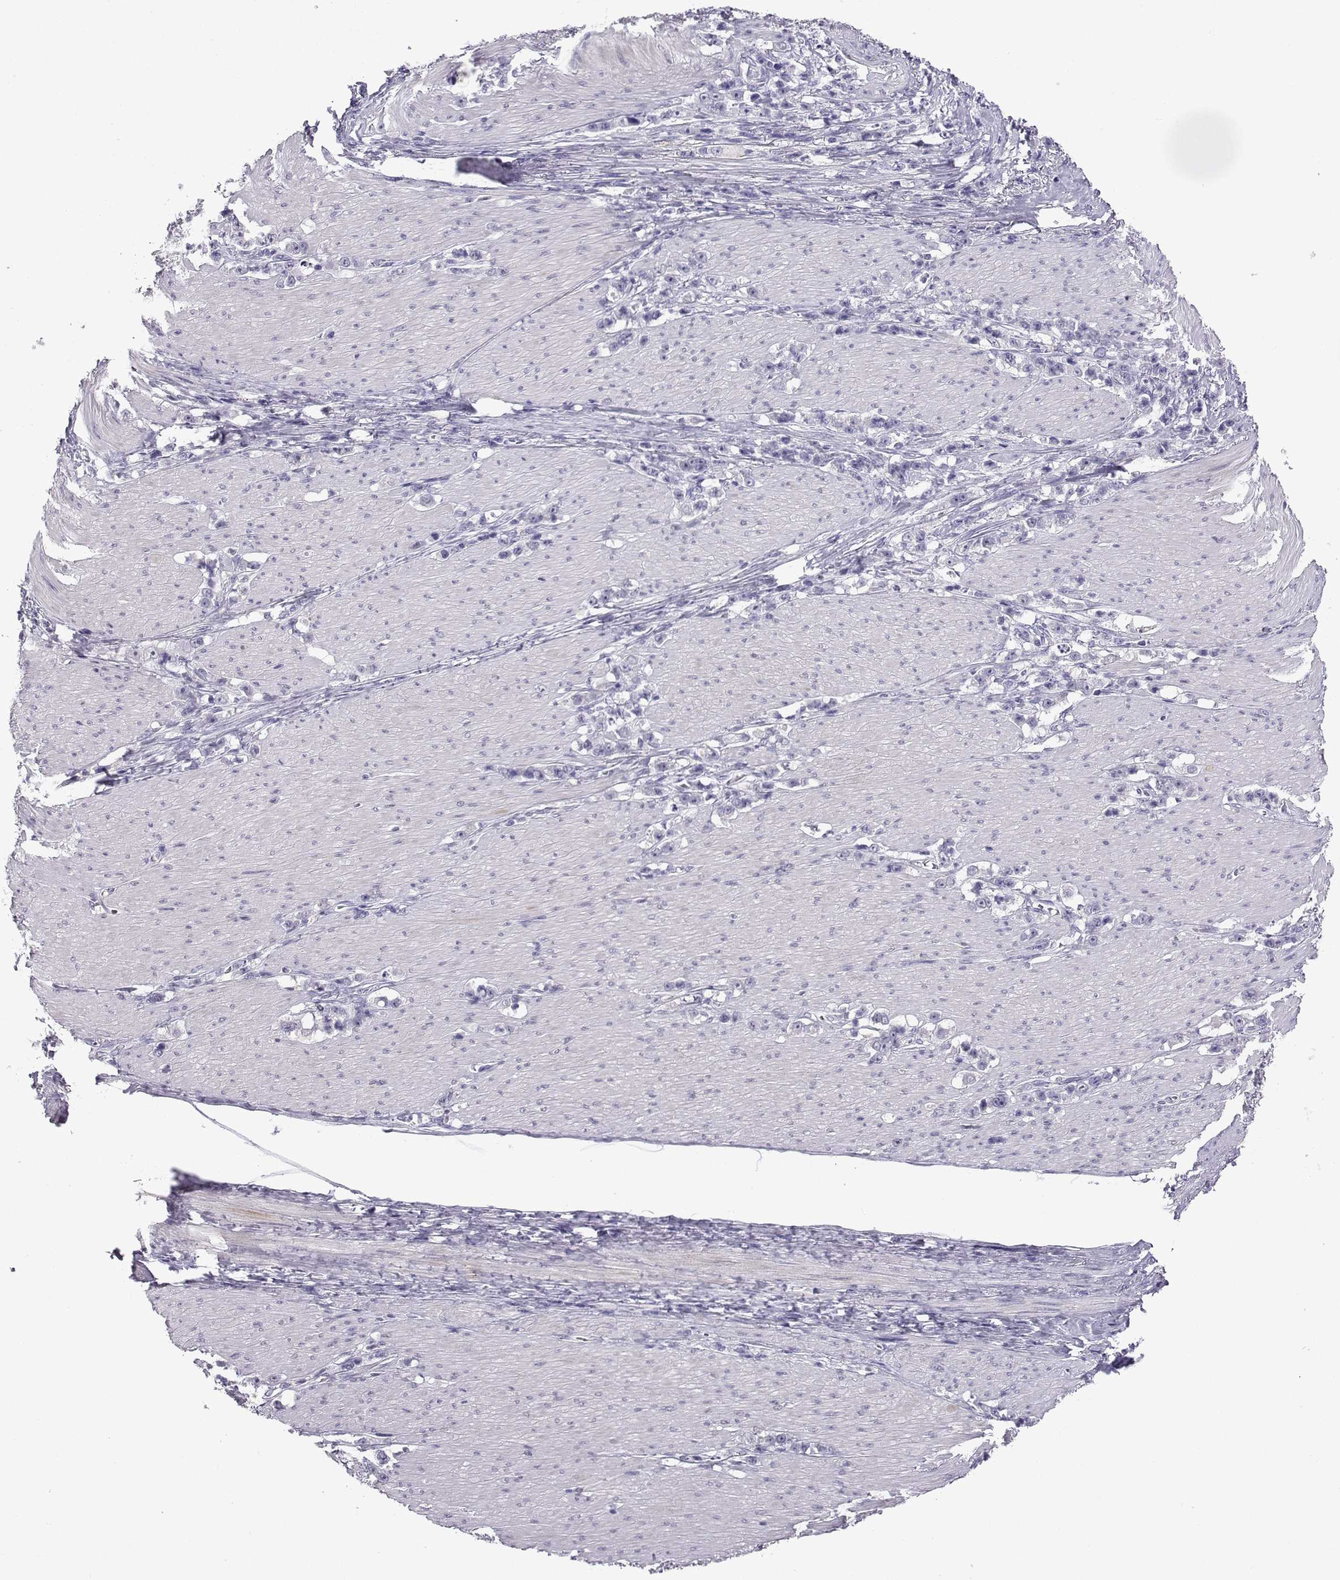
{"staining": {"intensity": "negative", "quantity": "none", "location": "none"}, "tissue": "stomach cancer", "cell_type": "Tumor cells", "image_type": "cancer", "snomed": [{"axis": "morphology", "description": "Adenocarcinoma, NOS"}, {"axis": "topography", "description": "Stomach, lower"}], "caption": "Tumor cells are negative for protein expression in human adenocarcinoma (stomach).", "gene": "TBR1", "patient": {"sex": "male", "age": 88}}